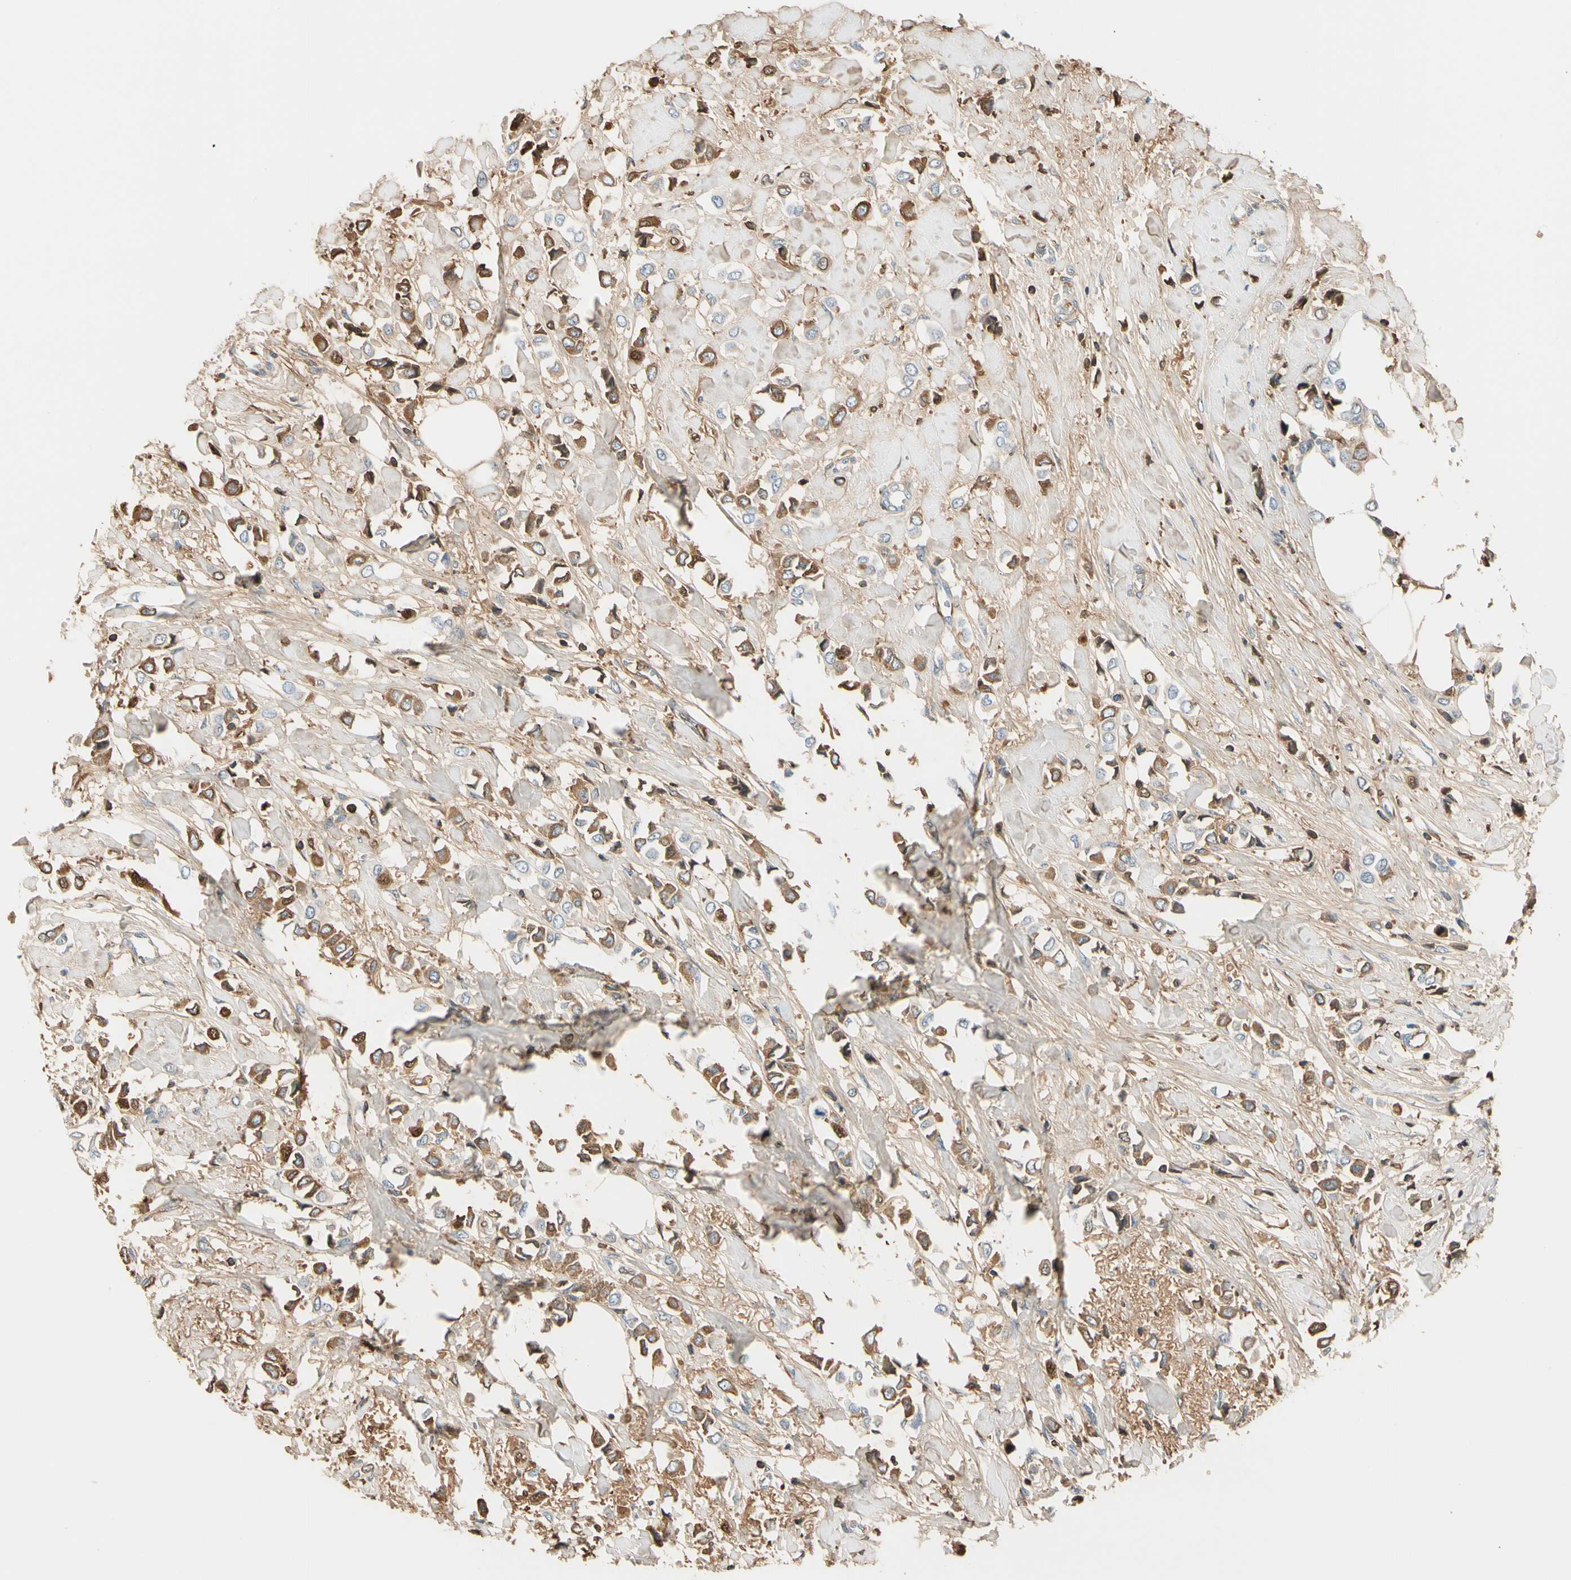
{"staining": {"intensity": "strong", "quantity": "<25%", "location": "cytoplasmic/membranous"}, "tissue": "breast cancer", "cell_type": "Tumor cells", "image_type": "cancer", "snomed": [{"axis": "morphology", "description": "Lobular carcinoma"}, {"axis": "topography", "description": "Breast"}], "caption": "Immunohistochemistry (IHC) of breast lobular carcinoma displays medium levels of strong cytoplasmic/membranous positivity in approximately <25% of tumor cells.", "gene": "LAMB3", "patient": {"sex": "female", "age": 51}}